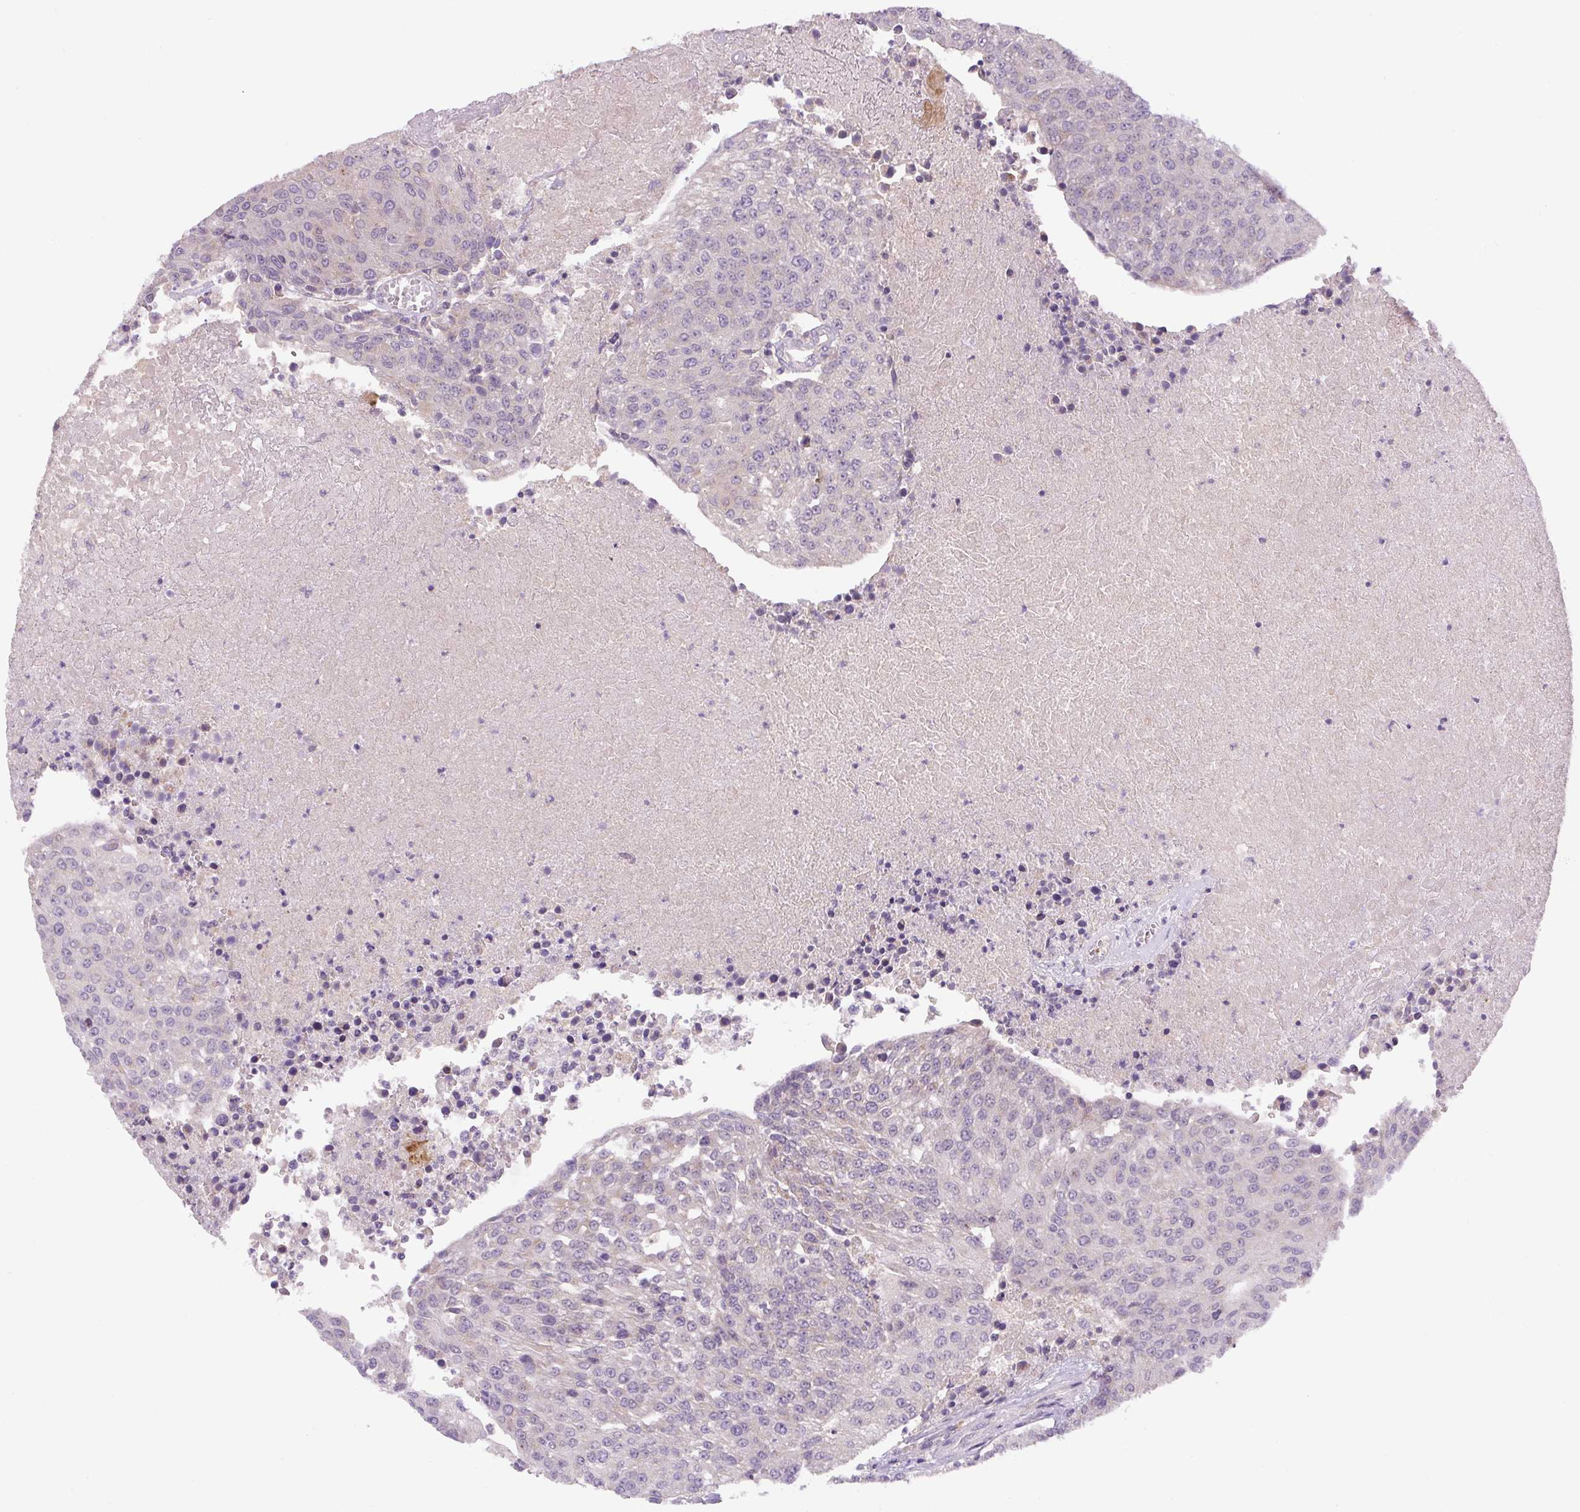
{"staining": {"intensity": "negative", "quantity": "none", "location": "none"}, "tissue": "urothelial cancer", "cell_type": "Tumor cells", "image_type": "cancer", "snomed": [{"axis": "morphology", "description": "Urothelial carcinoma, High grade"}, {"axis": "topography", "description": "Urinary bladder"}], "caption": "Immunohistochemical staining of urothelial cancer exhibits no significant staining in tumor cells. The staining was performed using DAB to visualize the protein expression in brown, while the nuclei were stained in blue with hematoxylin (Magnification: 20x).", "gene": "UBL3", "patient": {"sex": "female", "age": 85}}